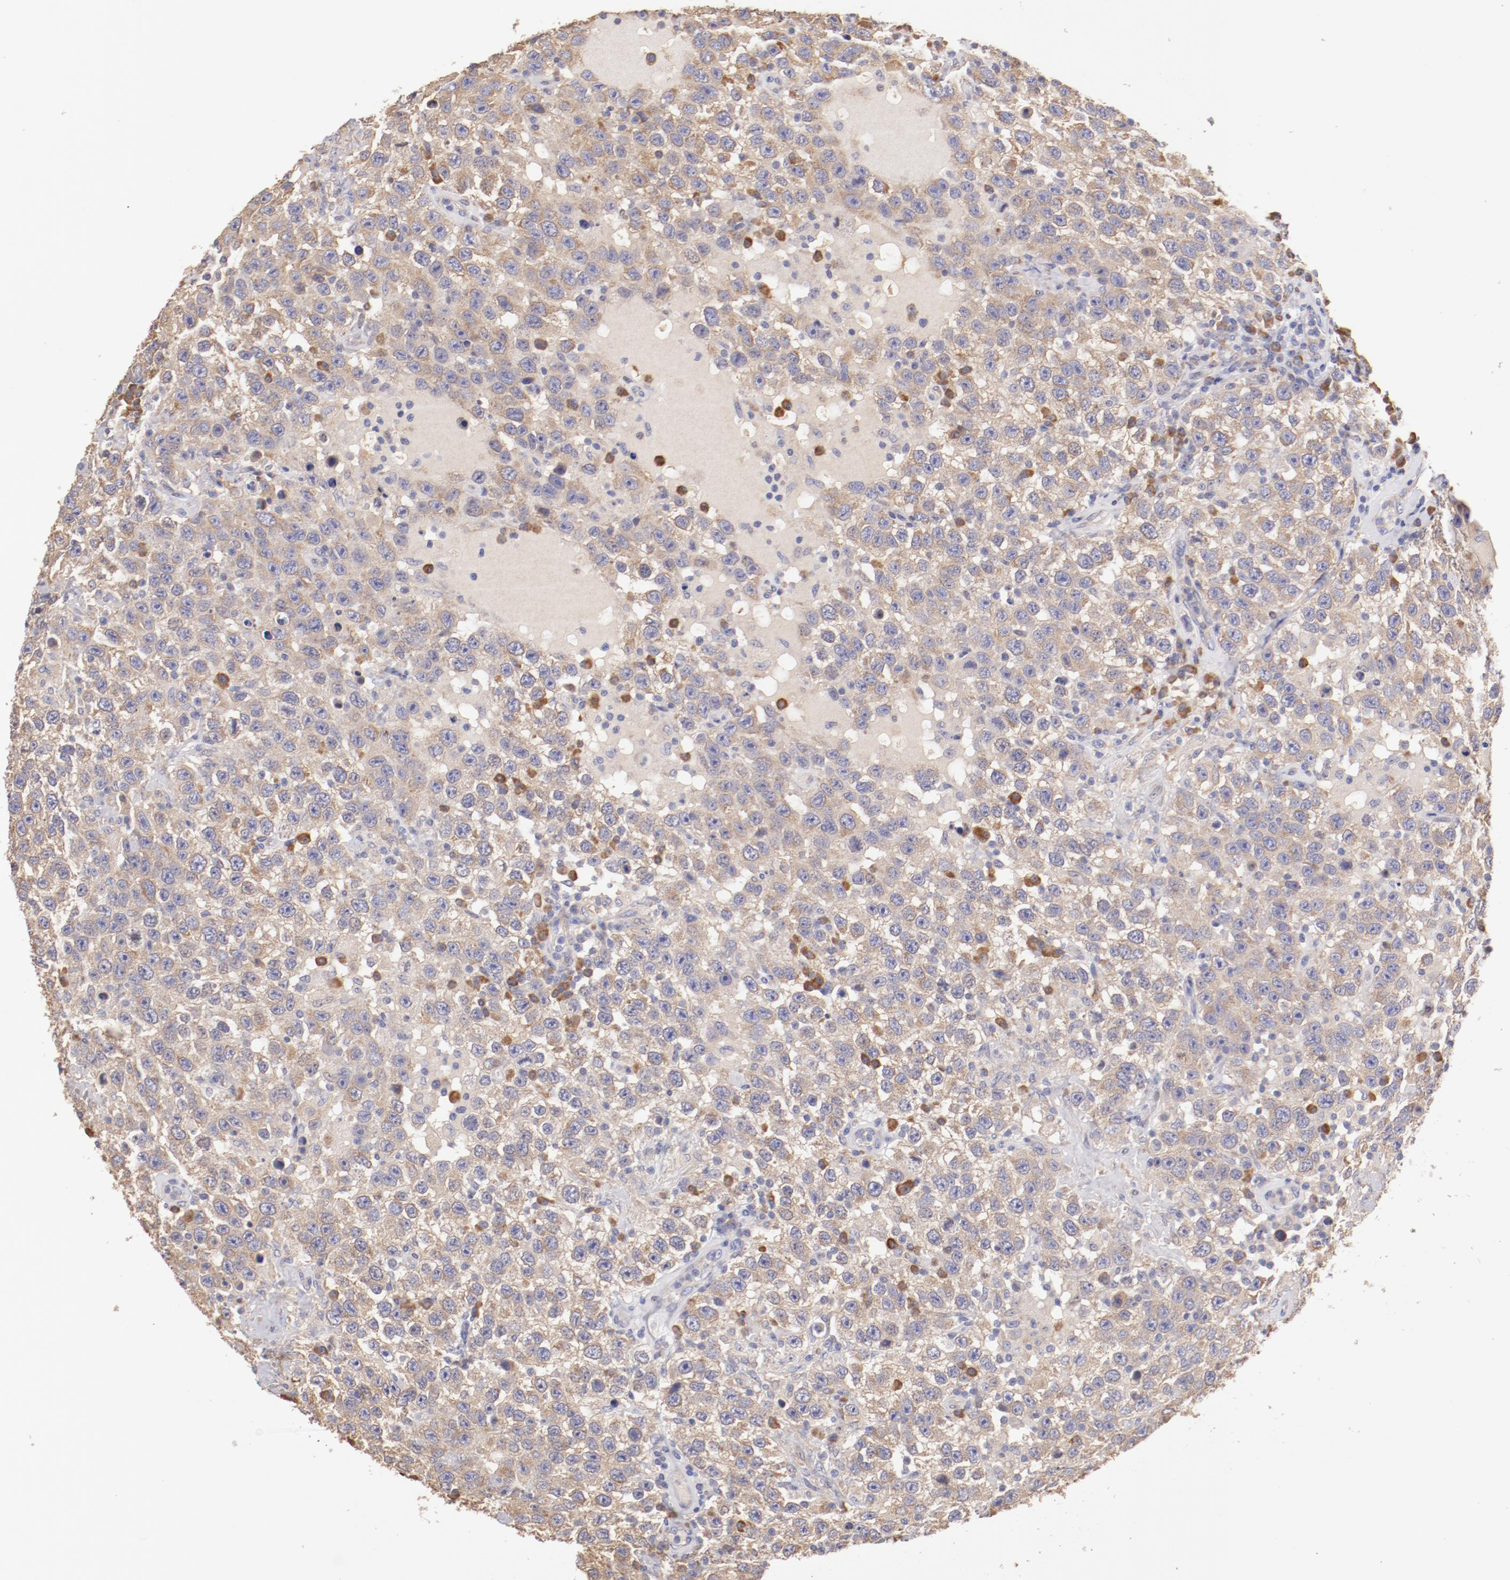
{"staining": {"intensity": "moderate", "quantity": ">75%", "location": "cytoplasmic/membranous"}, "tissue": "testis cancer", "cell_type": "Tumor cells", "image_type": "cancer", "snomed": [{"axis": "morphology", "description": "Seminoma, NOS"}, {"axis": "topography", "description": "Testis"}], "caption": "A photomicrograph of testis seminoma stained for a protein shows moderate cytoplasmic/membranous brown staining in tumor cells. (DAB IHC with brightfield microscopy, high magnification).", "gene": "ENTPD5", "patient": {"sex": "male", "age": 41}}